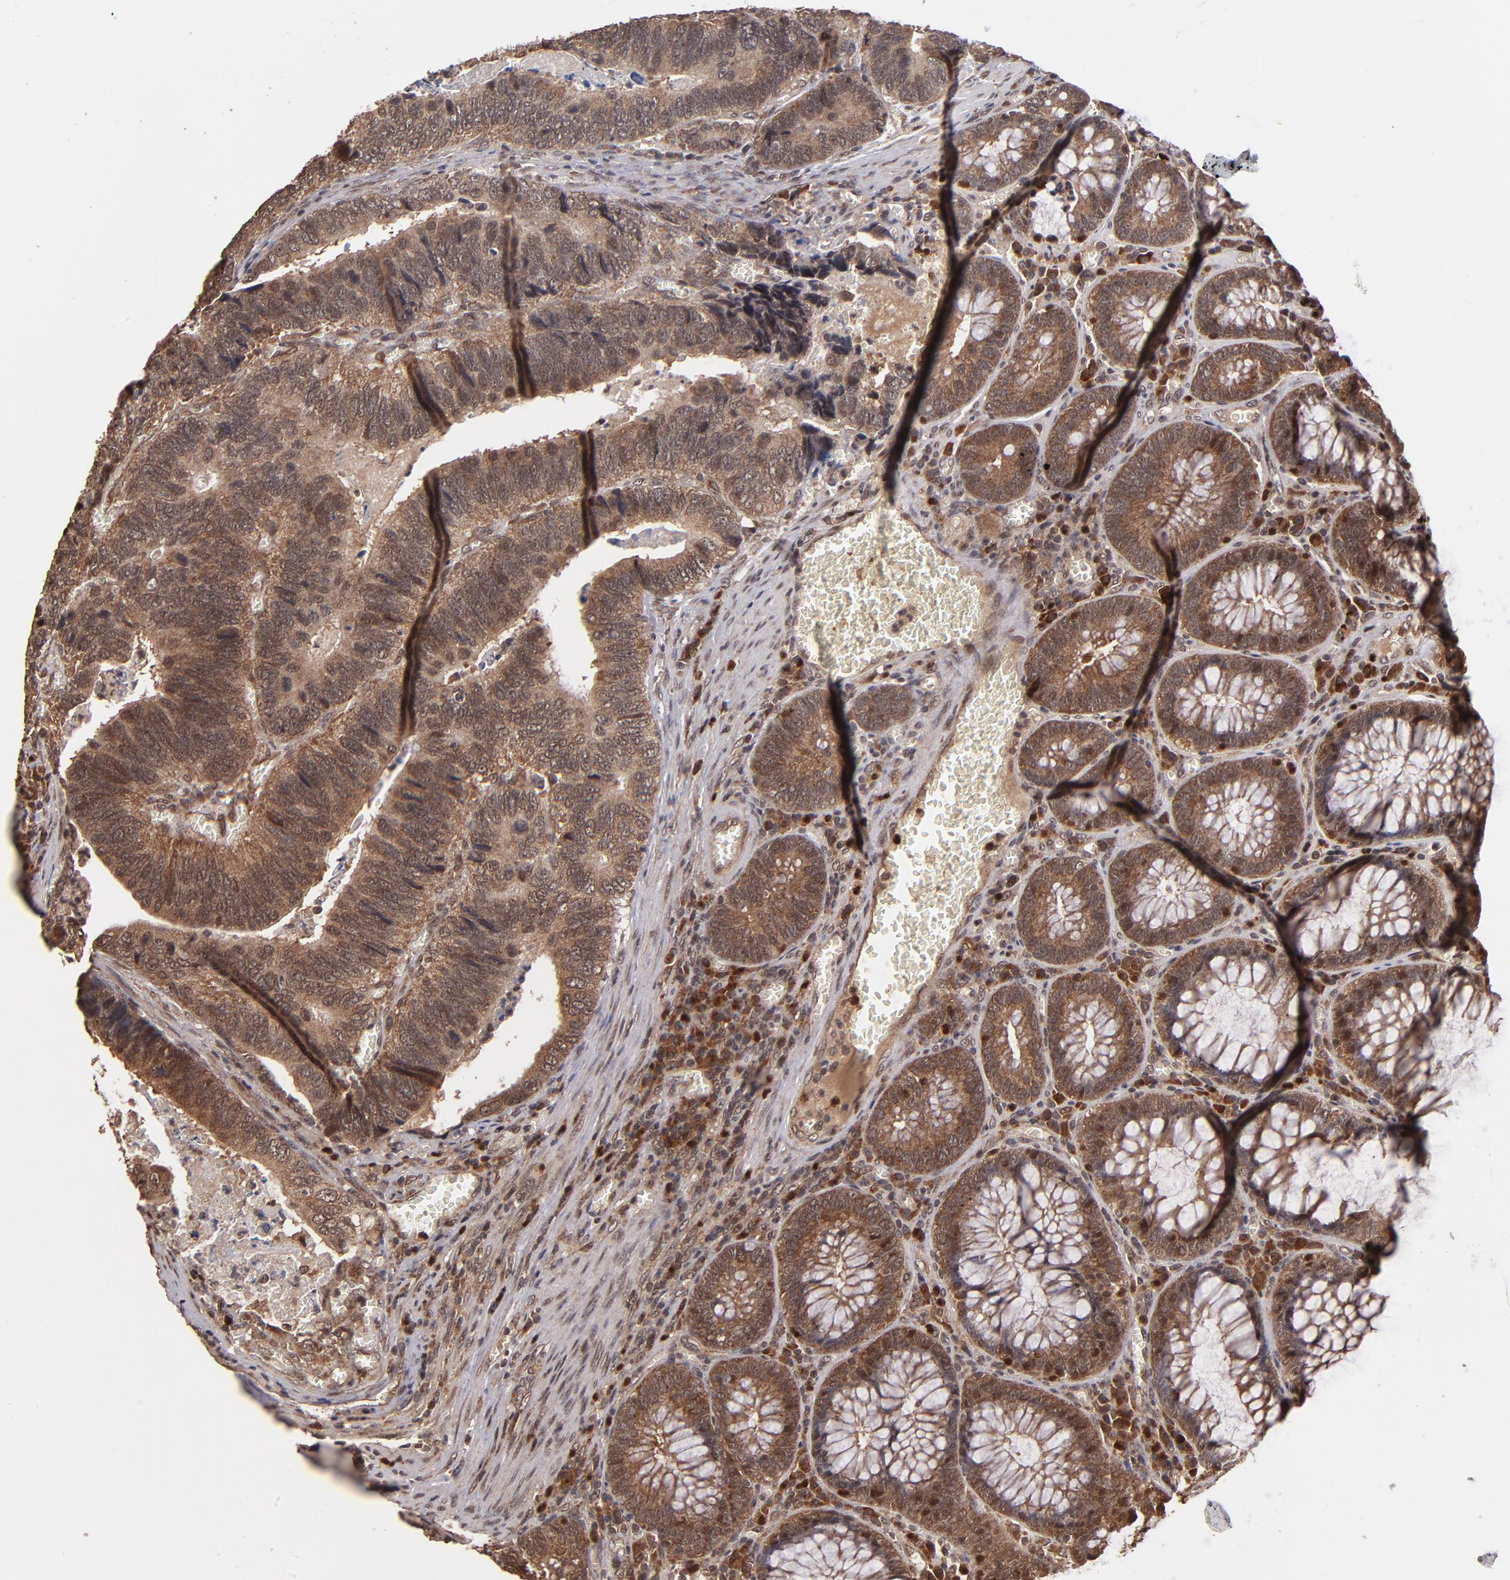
{"staining": {"intensity": "moderate", "quantity": ">75%", "location": "cytoplasmic/membranous"}, "tissue": "colorectal cancer", "cell_type": "Tumor cells", "image_type": "cancer", "snomed": [{"axis": "morphology", "description": "Adenocarcinoma, NOS"}, {"axis": "topography", "description": "Colon"}], "caption": "Immunohistochemical staining of human colorectal adenocarcinoma displays medium levels of moderate cytoplasmic/membranous protein expression in about >75% of tumor cells.", "gene": "NFE2L2", "patient": {"sex": "male", "age": 72}}